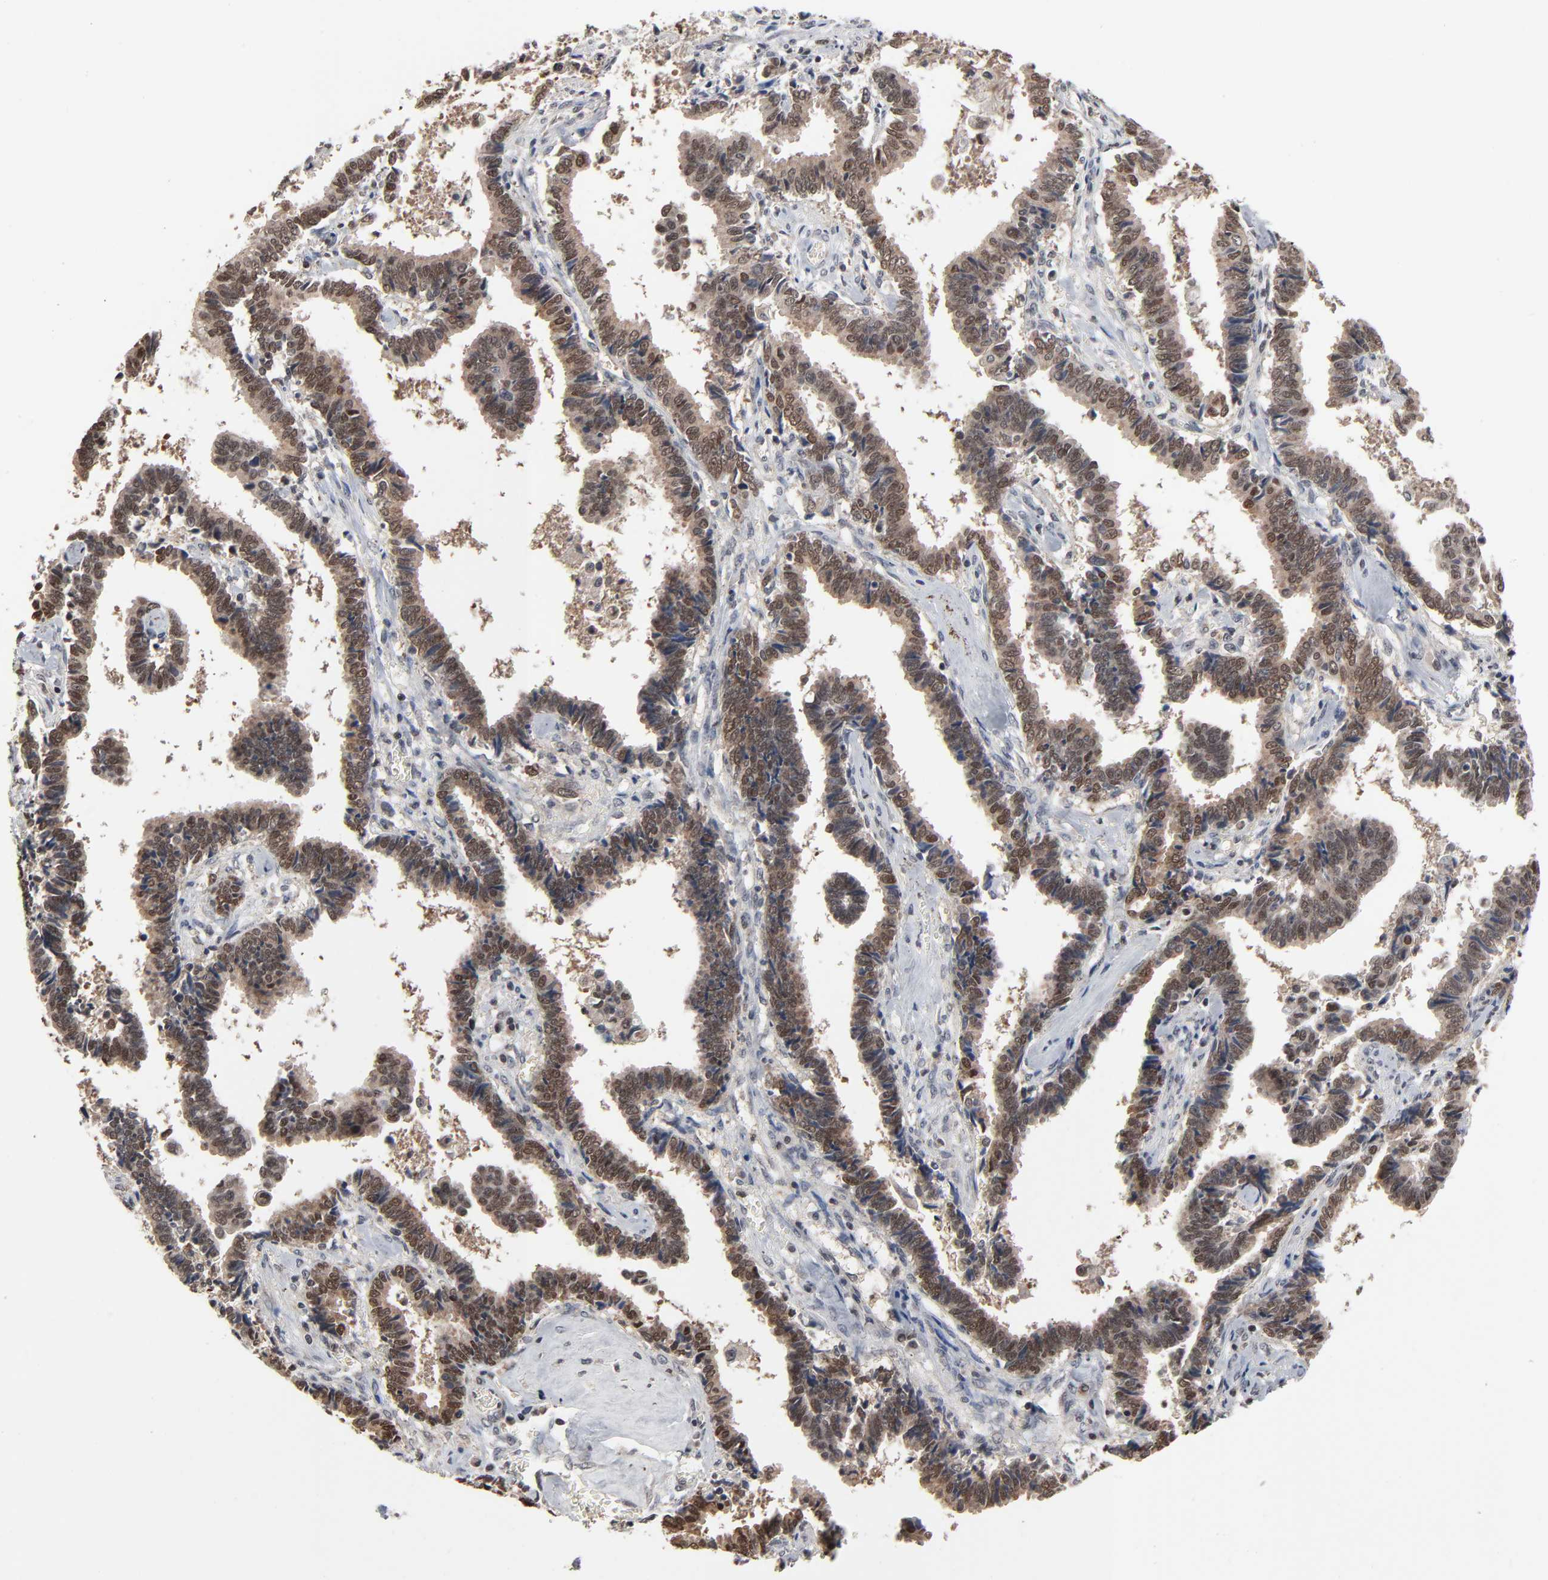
{"staining": {"intensity": "moderate", "quantity": ">75%", "location": "cytoplasmic/membranous"}, "tissue": "liver cancer", "cell_type": "Tumor cells", "image_type": "cancer", "snomed": [{"axis": "morphology", "description": "Cholangiocarcinoma"}, {"axis": "topography", "description": "Liver"}], "caption": "This micrograph reveals cholangiocarcinoma (liver) stained with immunohistochemistry (IHC) to label a protein in brown. The cytoplasmic/membranous of tumor cells show moderate positivity for the protein. Nuclei are counter-stained blue.", "gene": "ZNF419", "patient": {"sex": "male", "age": 57}}